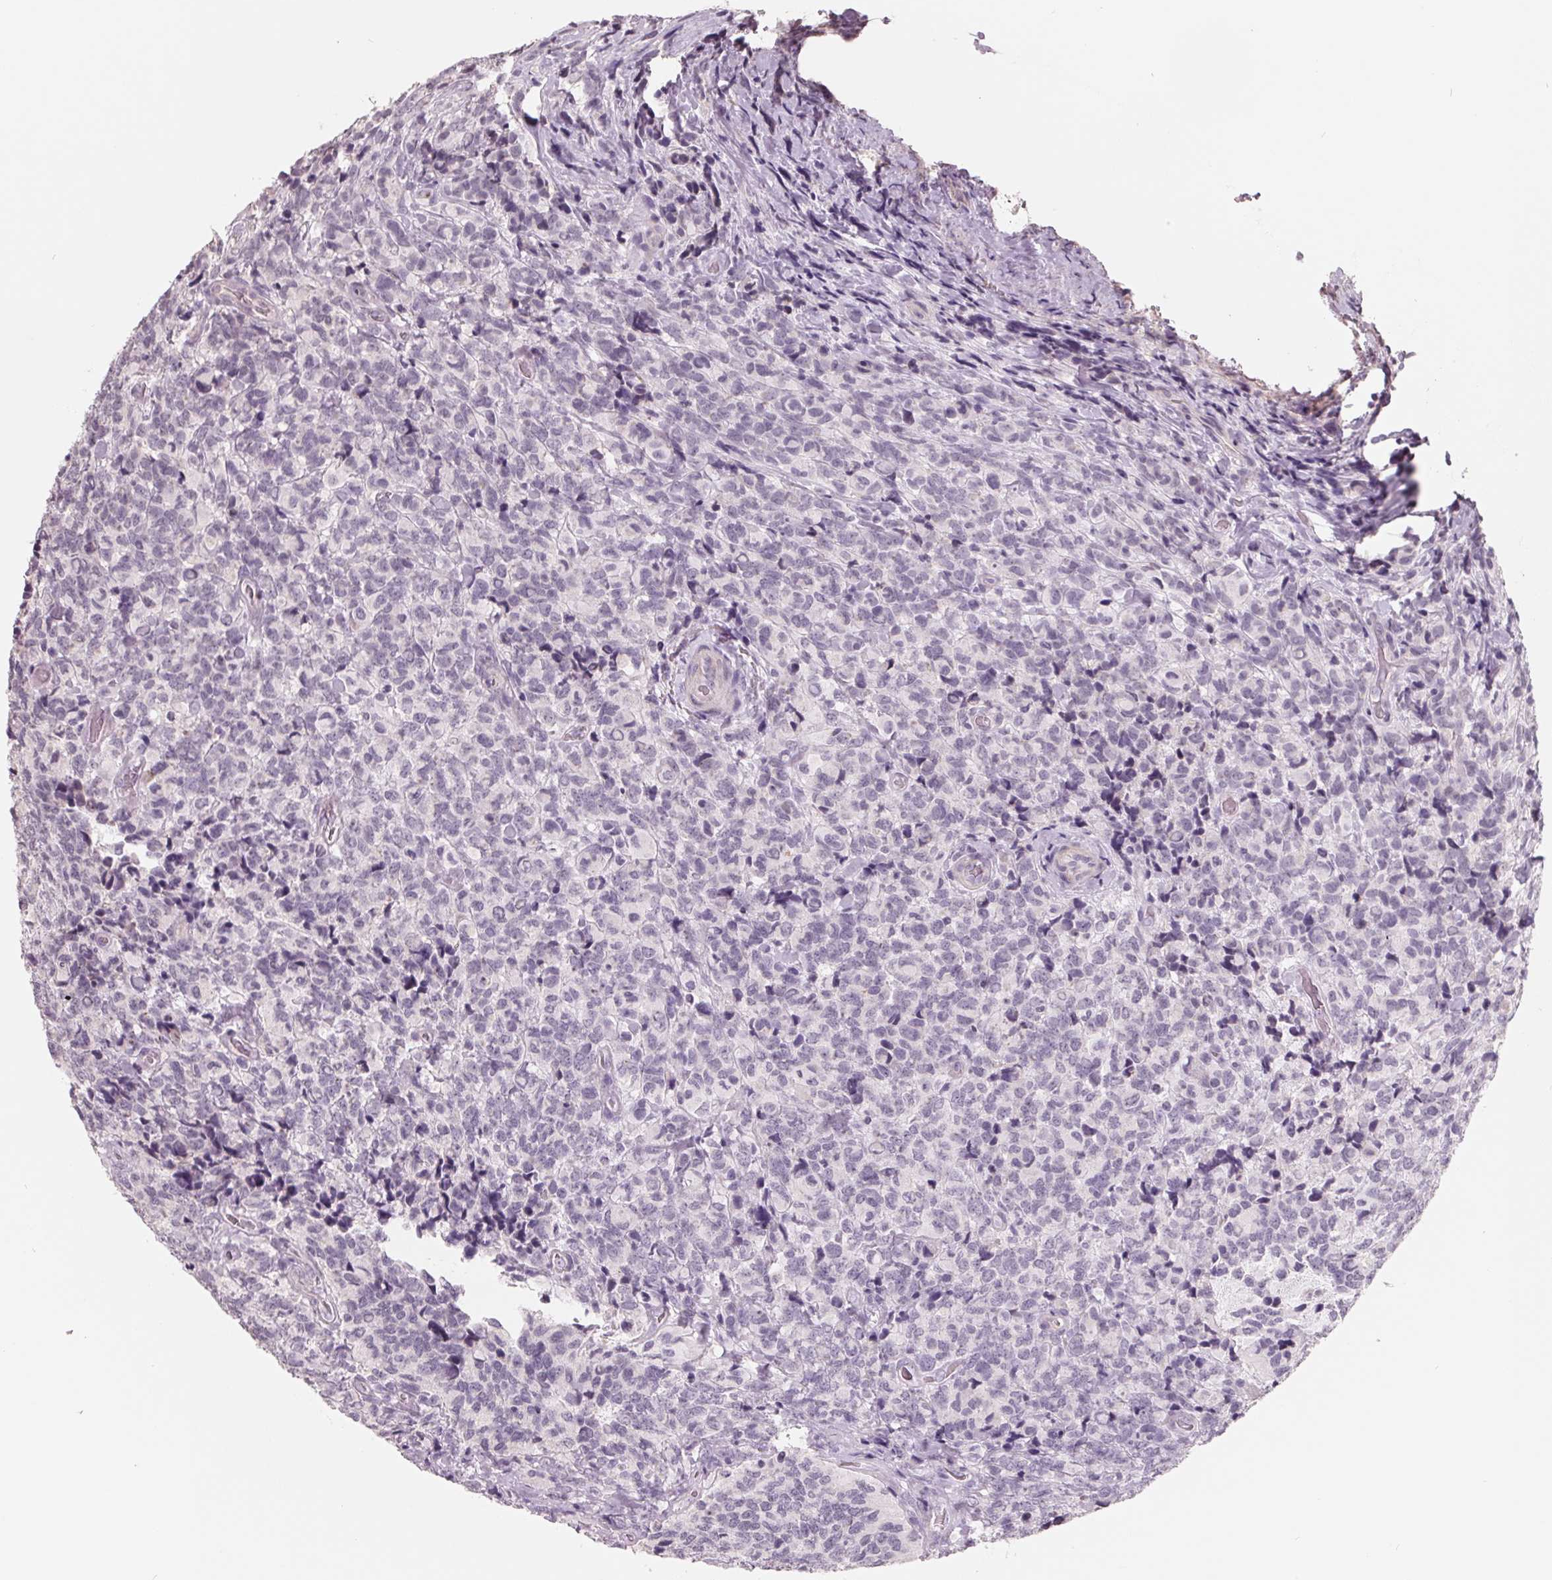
{"staining": {"intensity": "negative", "quantity": "none", "location": "none"}, "tissue": "glioma", "cell_type": "Tumor cells", "image_type": "cancer", "snomed": [{"axis": "morphology", "description": "Glioma, malignant, High grade"}, {"axis": "topography", "description": "Brain"}], "caption": "A high-resolution photomicrograph shows immunohistochemistry (IHC) staining of glioma, which demonstrates no significant expression in tumor cells.", "gene": "FTCD", "patient": {"sex": "male", "age": 39}}